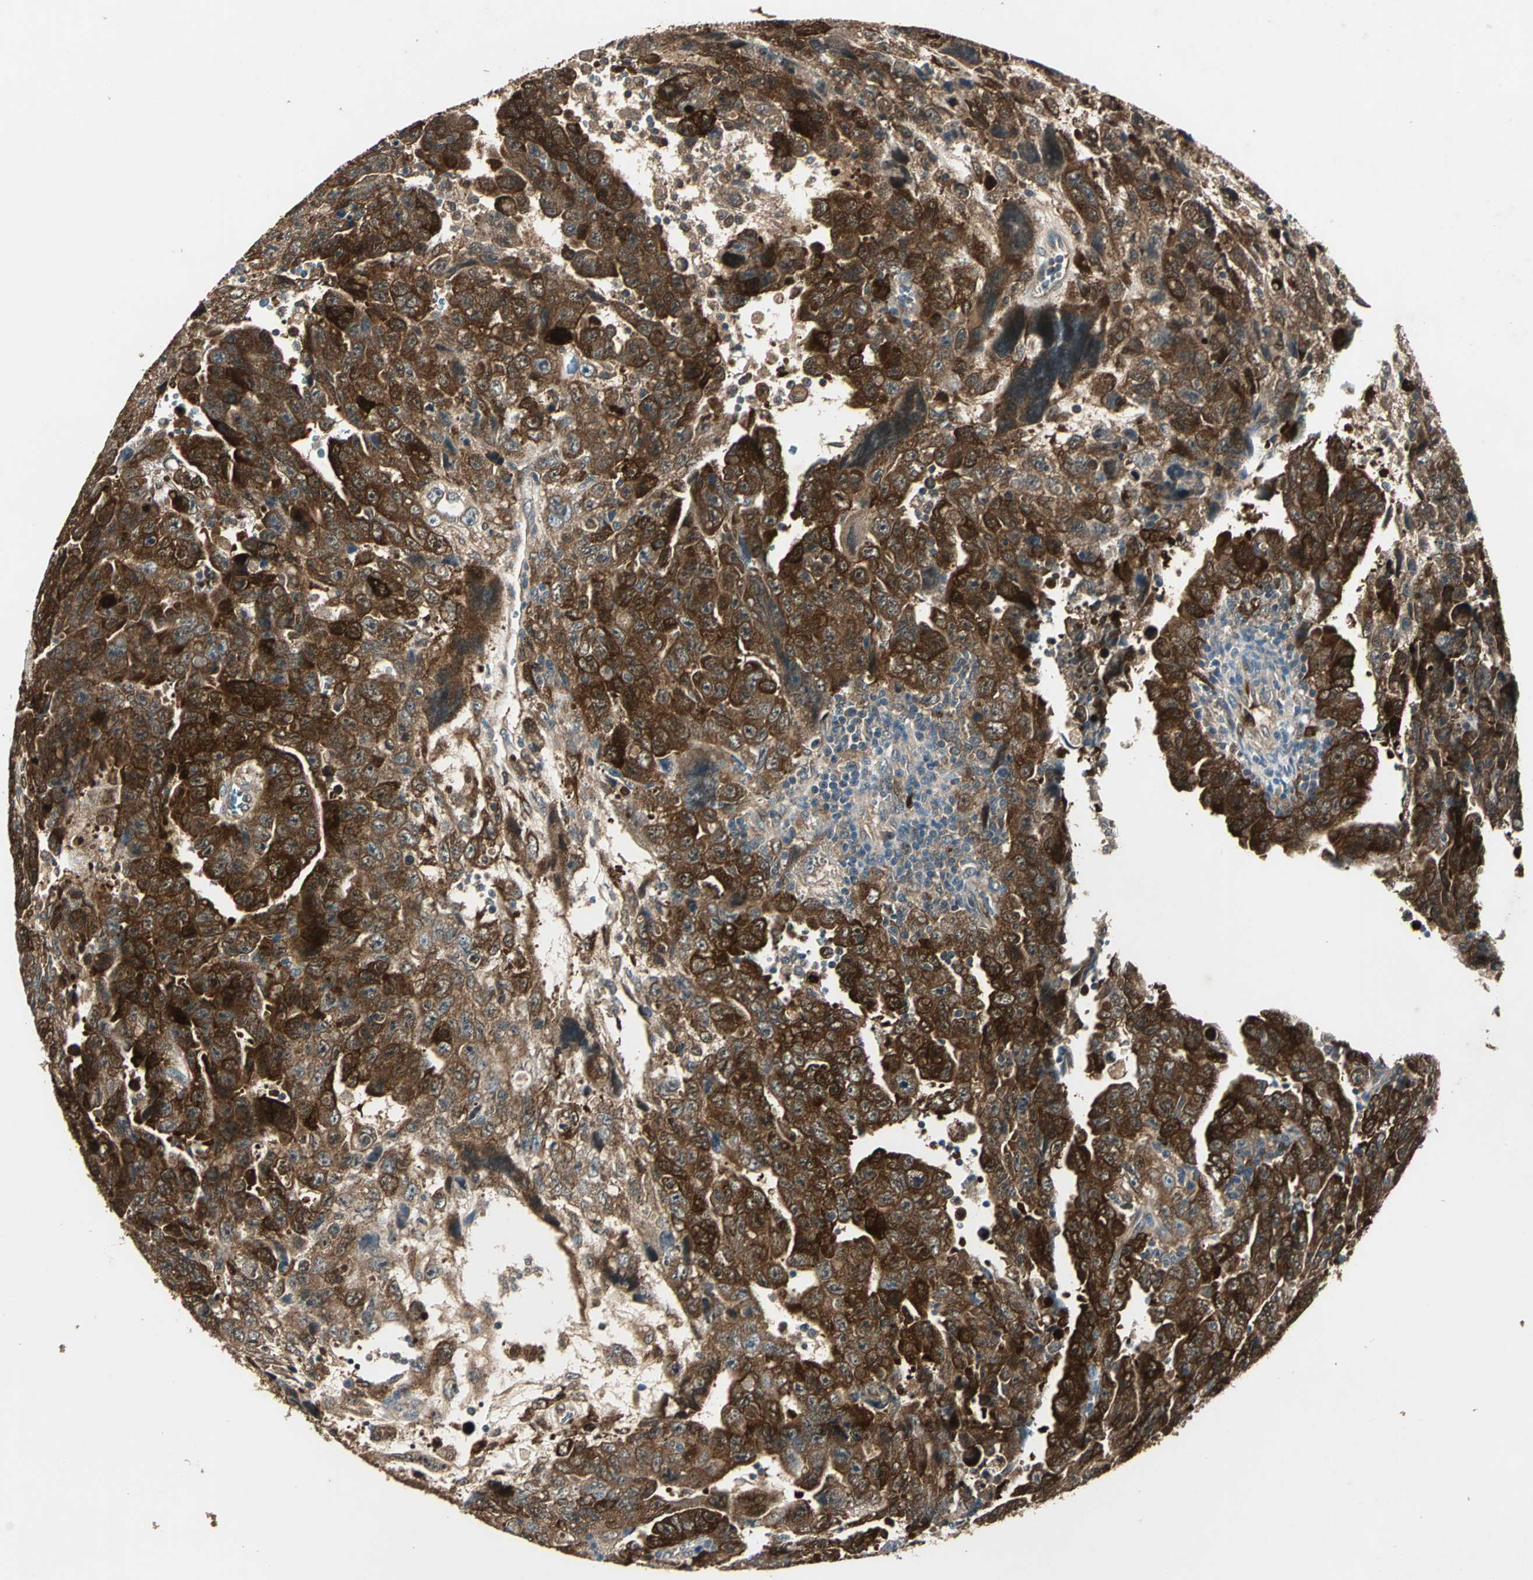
{"staining": {"intensity": "strong", "quantity": ">75%", "location": "cytoplasmic/membranous"}, "tissue": "testis cancer", "cell_type": "Tumor cells", "image_type": "cancer", "snomed": [{"axis": "morphology", "description": "Carcinoma, Embryonal, NOS"}, {"axis": "topography", "description": "Testis"}], "caption": "Immunohistochemical staining of human embryonal carcinoma (testis) displays high levels of strong cytoplasmic/membranous protein positivity in about >75% of tumor cells.", "gene": "RRM2B", "patient": {"sex": "male", "age": 28}}